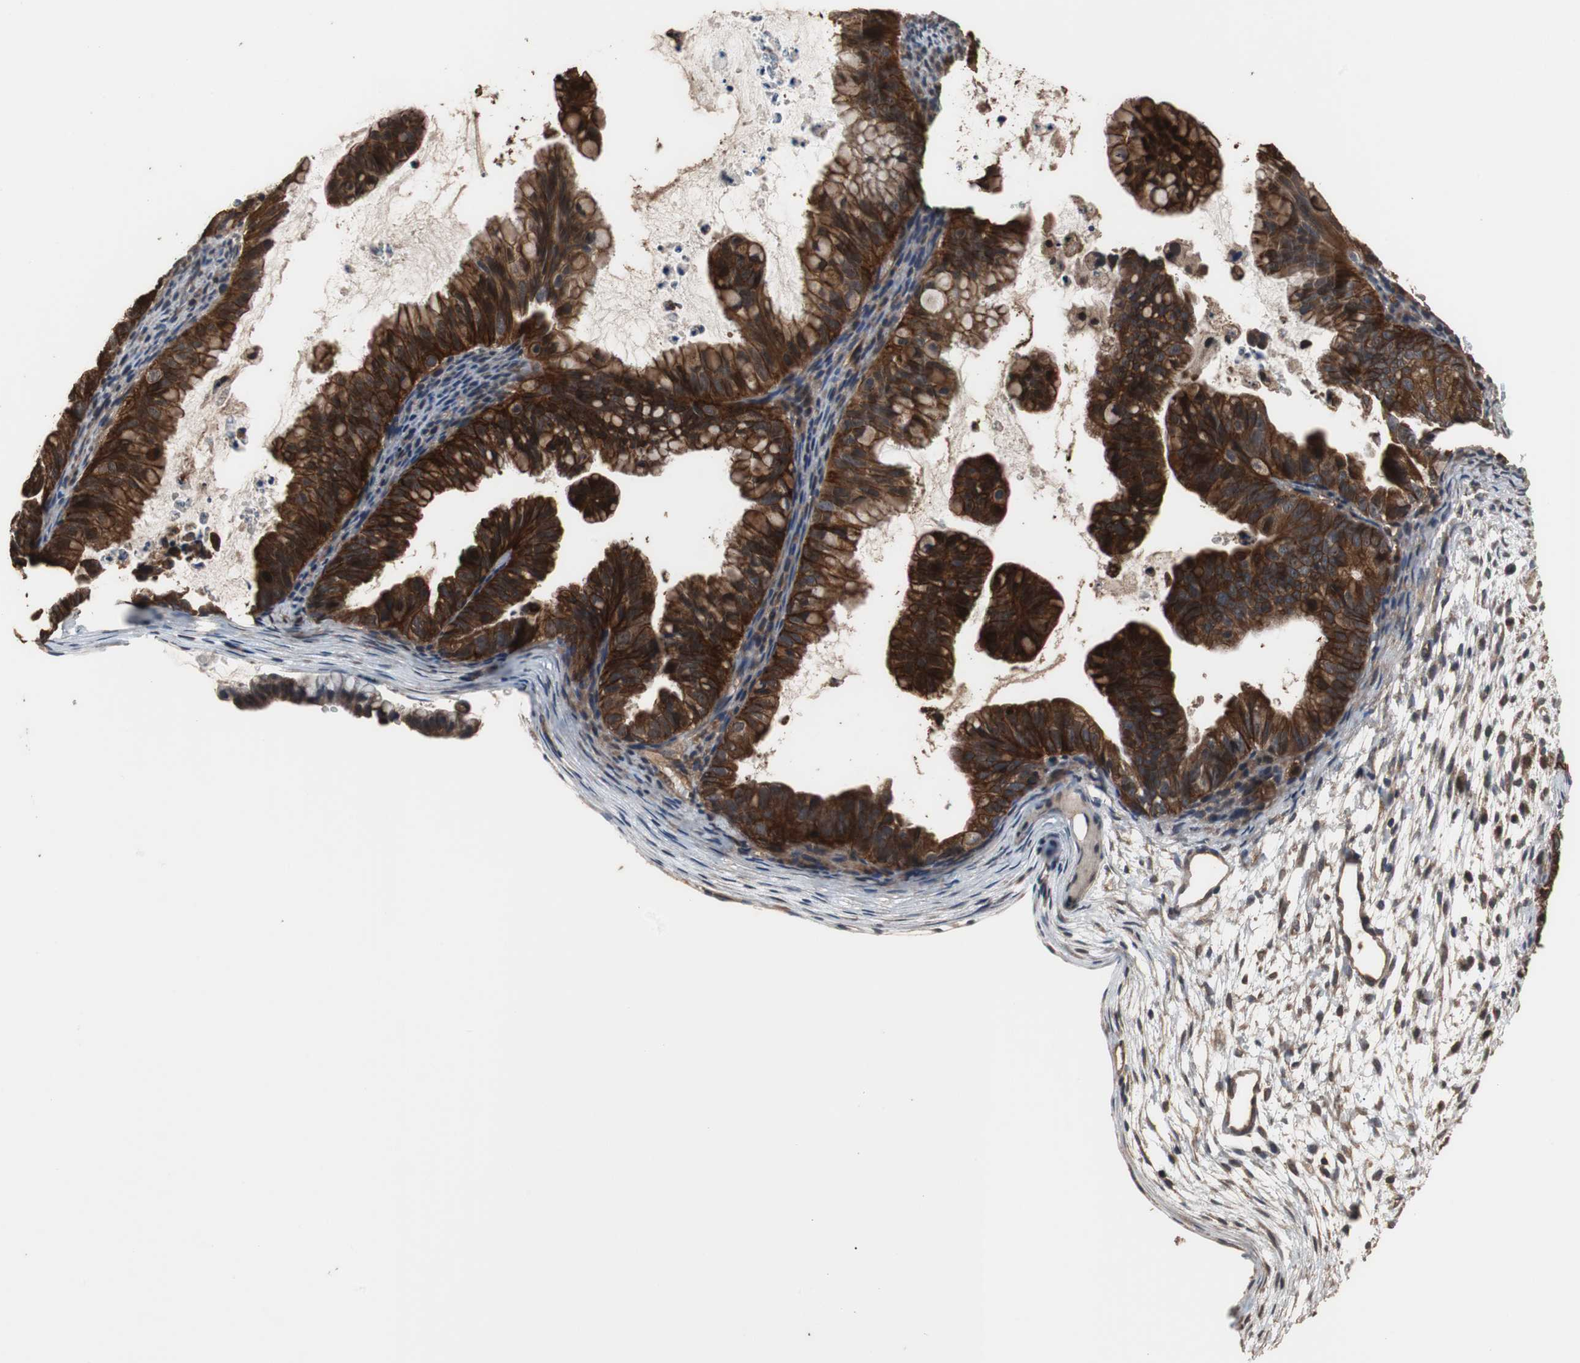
{"staining": {"intensity": "strong", "quantity": ">75%", "location": "cytoplasmic/membranous,nuclear"}, "tissue": "ovarian cancer", "cell_type": "Tumor cells", "image_type": "cancer", "snomed": [{"axis": "morphology", "description": "Cystadenocarcinoma, mucinous, NOS"}, {"axis": "topography", "description": "Ovary"}], "caption": "A high-resolution micrograph shows immunohistochemistry (IHC) staining of ovarian cancer, which shows strong cytoplasmic/membranous and nuclear staining in approximately >75% of tumor cells.", "gene": "NDRG1", "patient": {"sex": "female", "age": 36}}